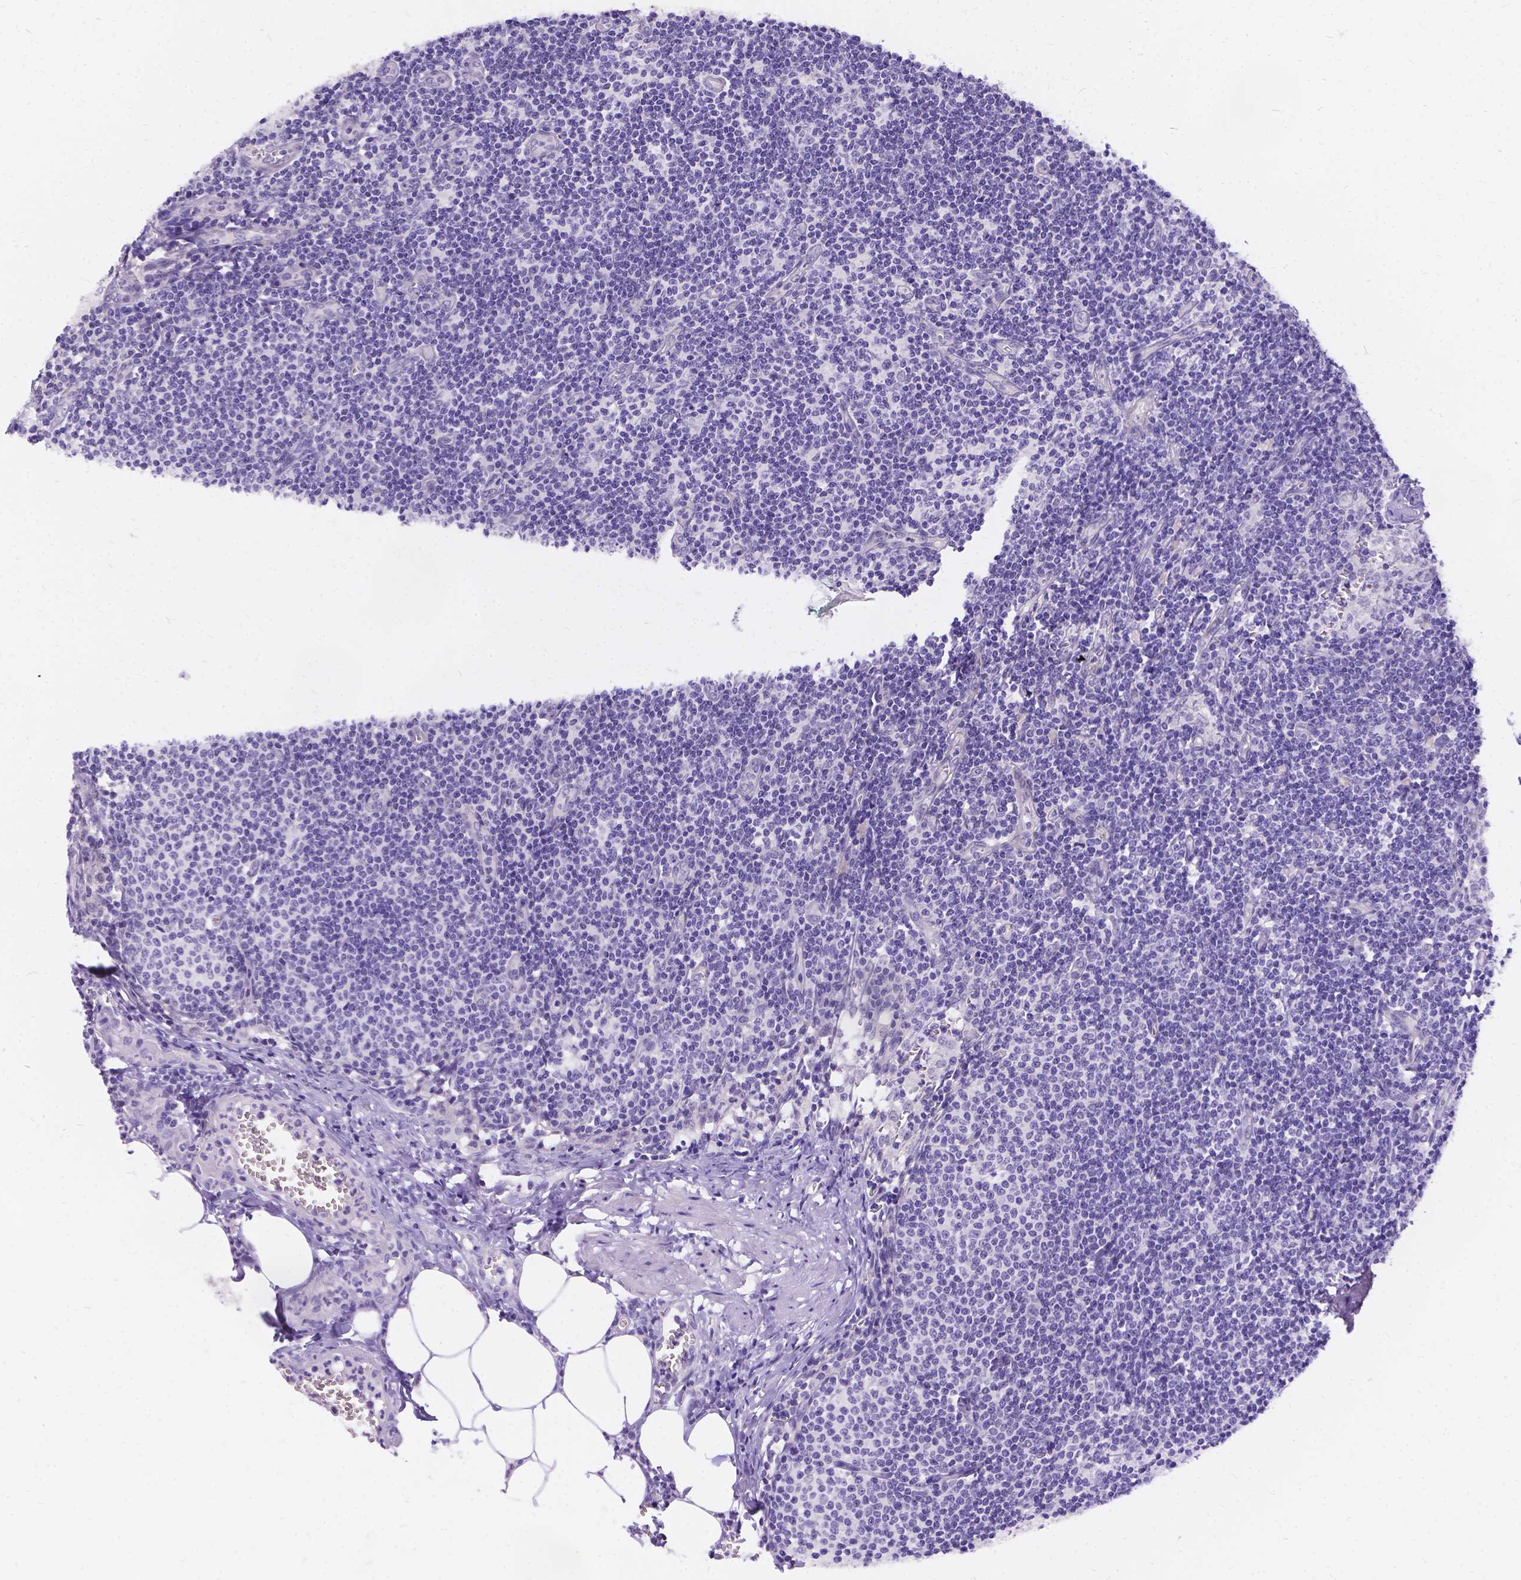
{"staining": {"intensity": "negative", "quantity": "none", "location": "none"}, "tissue": "lymph node", "cell_type": "Germinal center cells", "image_type": "normal", "snomed": [{"axis": "morphology", "description": "Normal tissue, NOS"}, {"axis": "topography", "description": "Lymph node"}], "caption": "The histopathology image demonstrates no significant expression in germinal center cells of lymph node.", "gene": "PALS1", "patient": {"sex": "female", "age": 50}}